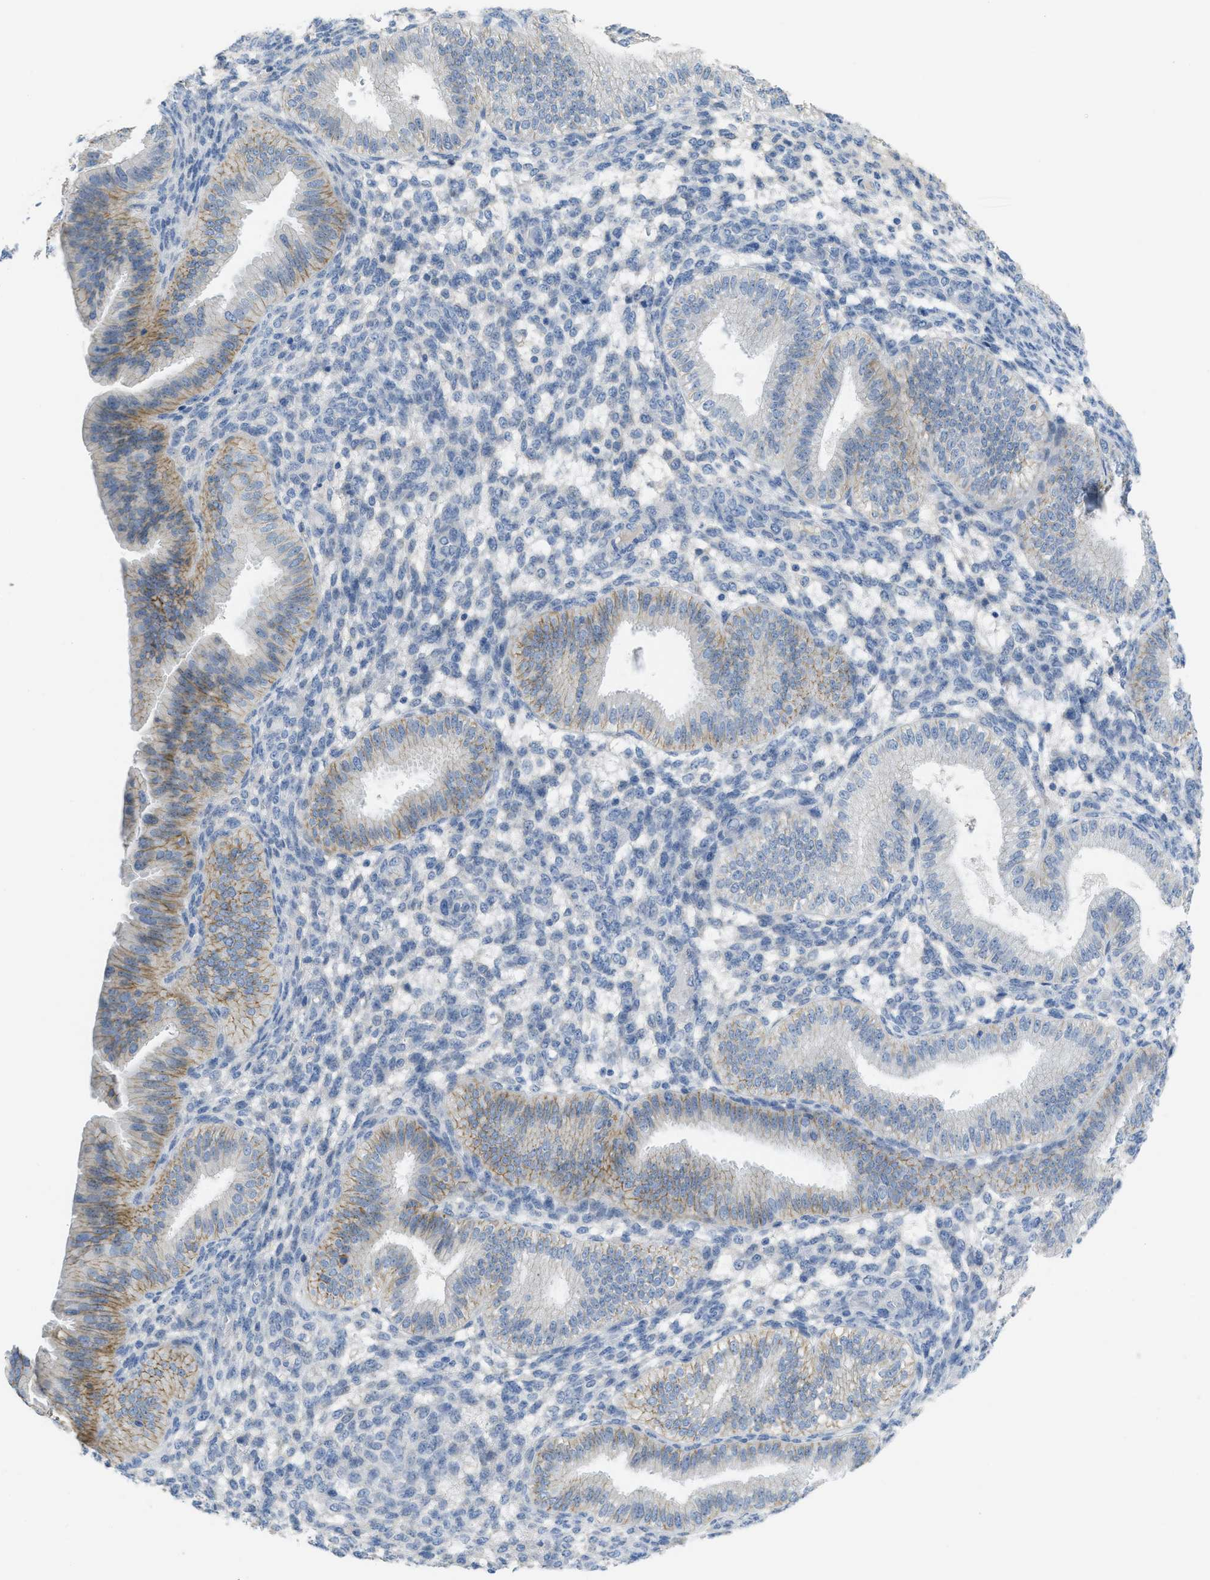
{"staining": {"intensity": "negative", "quantity": "none", "location": "none"}, "tissue": "endometrium", "cell_type": "Cells in endometrial stroma", "image_type": "normal", "snomed": [{"axis": "morphology", "description": "Normal tissue, NOS"}, {"axis": "topography", "description": "Endometrium"}], "caption": "An image of endometrium stained for a protein exhibits no brown staining in cells in endometrial stroma.", "gene": "CNNM4", "patient": {"sex": "female", "age": 39}}